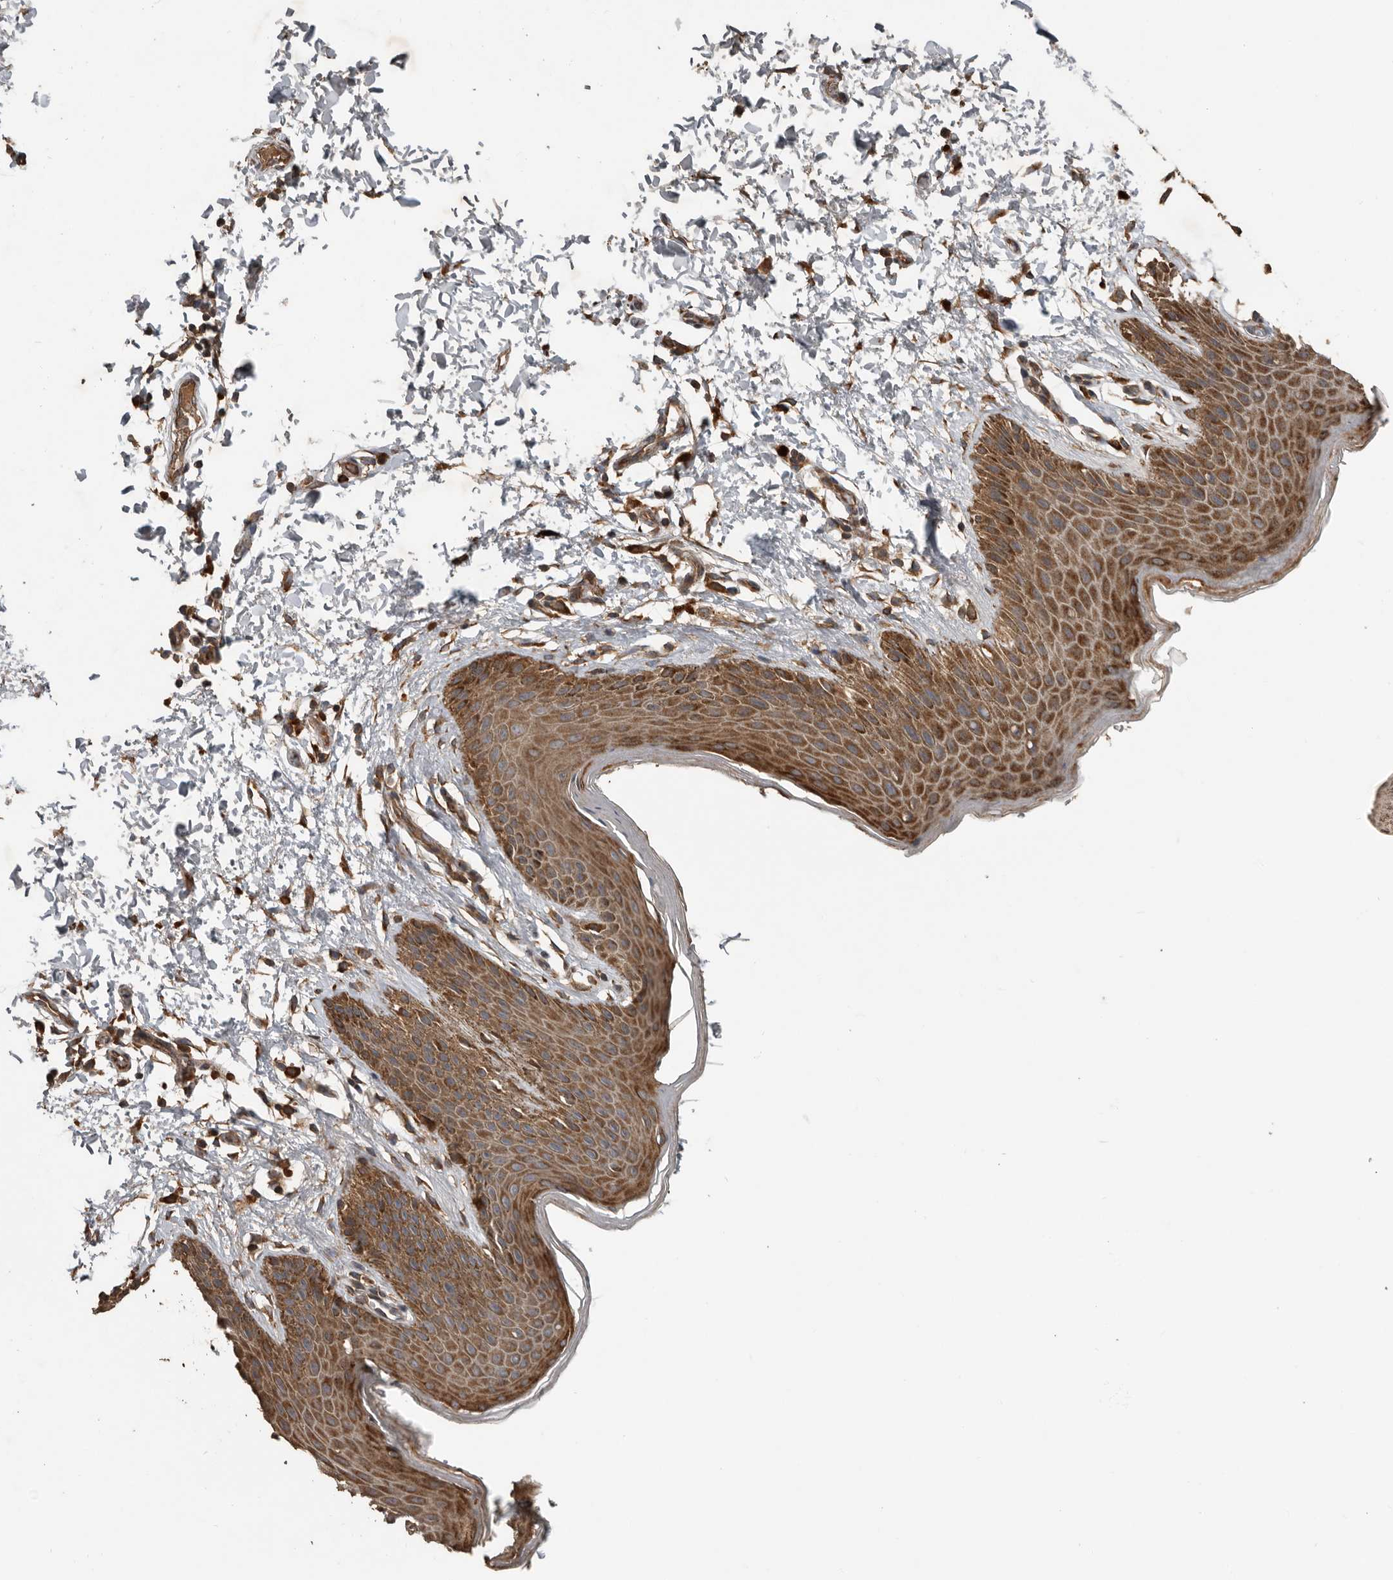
{"staining": {"intensity": "moderate", "quantity": ">75%", "location": "cytoplasmic/membranous"}, "tissue": "skin", "cell_type": "Epidermal cells", "image_type": "normal", "snomed": [{"axis": "morphology", "description": "Normal tissue, NOS"}, {"axis": "topography", "description": "Anal"}, {"axis": "topography", "description": "Peripheral nerve tissue"}], "caption": "The photomicrograph exhibits a brown stain indicating the presence of a protein in the cytoplasmic/membranous of epidermal cells in skin.", "gene": "RNF207", "patient": {"sex": "male", "age": 44}}